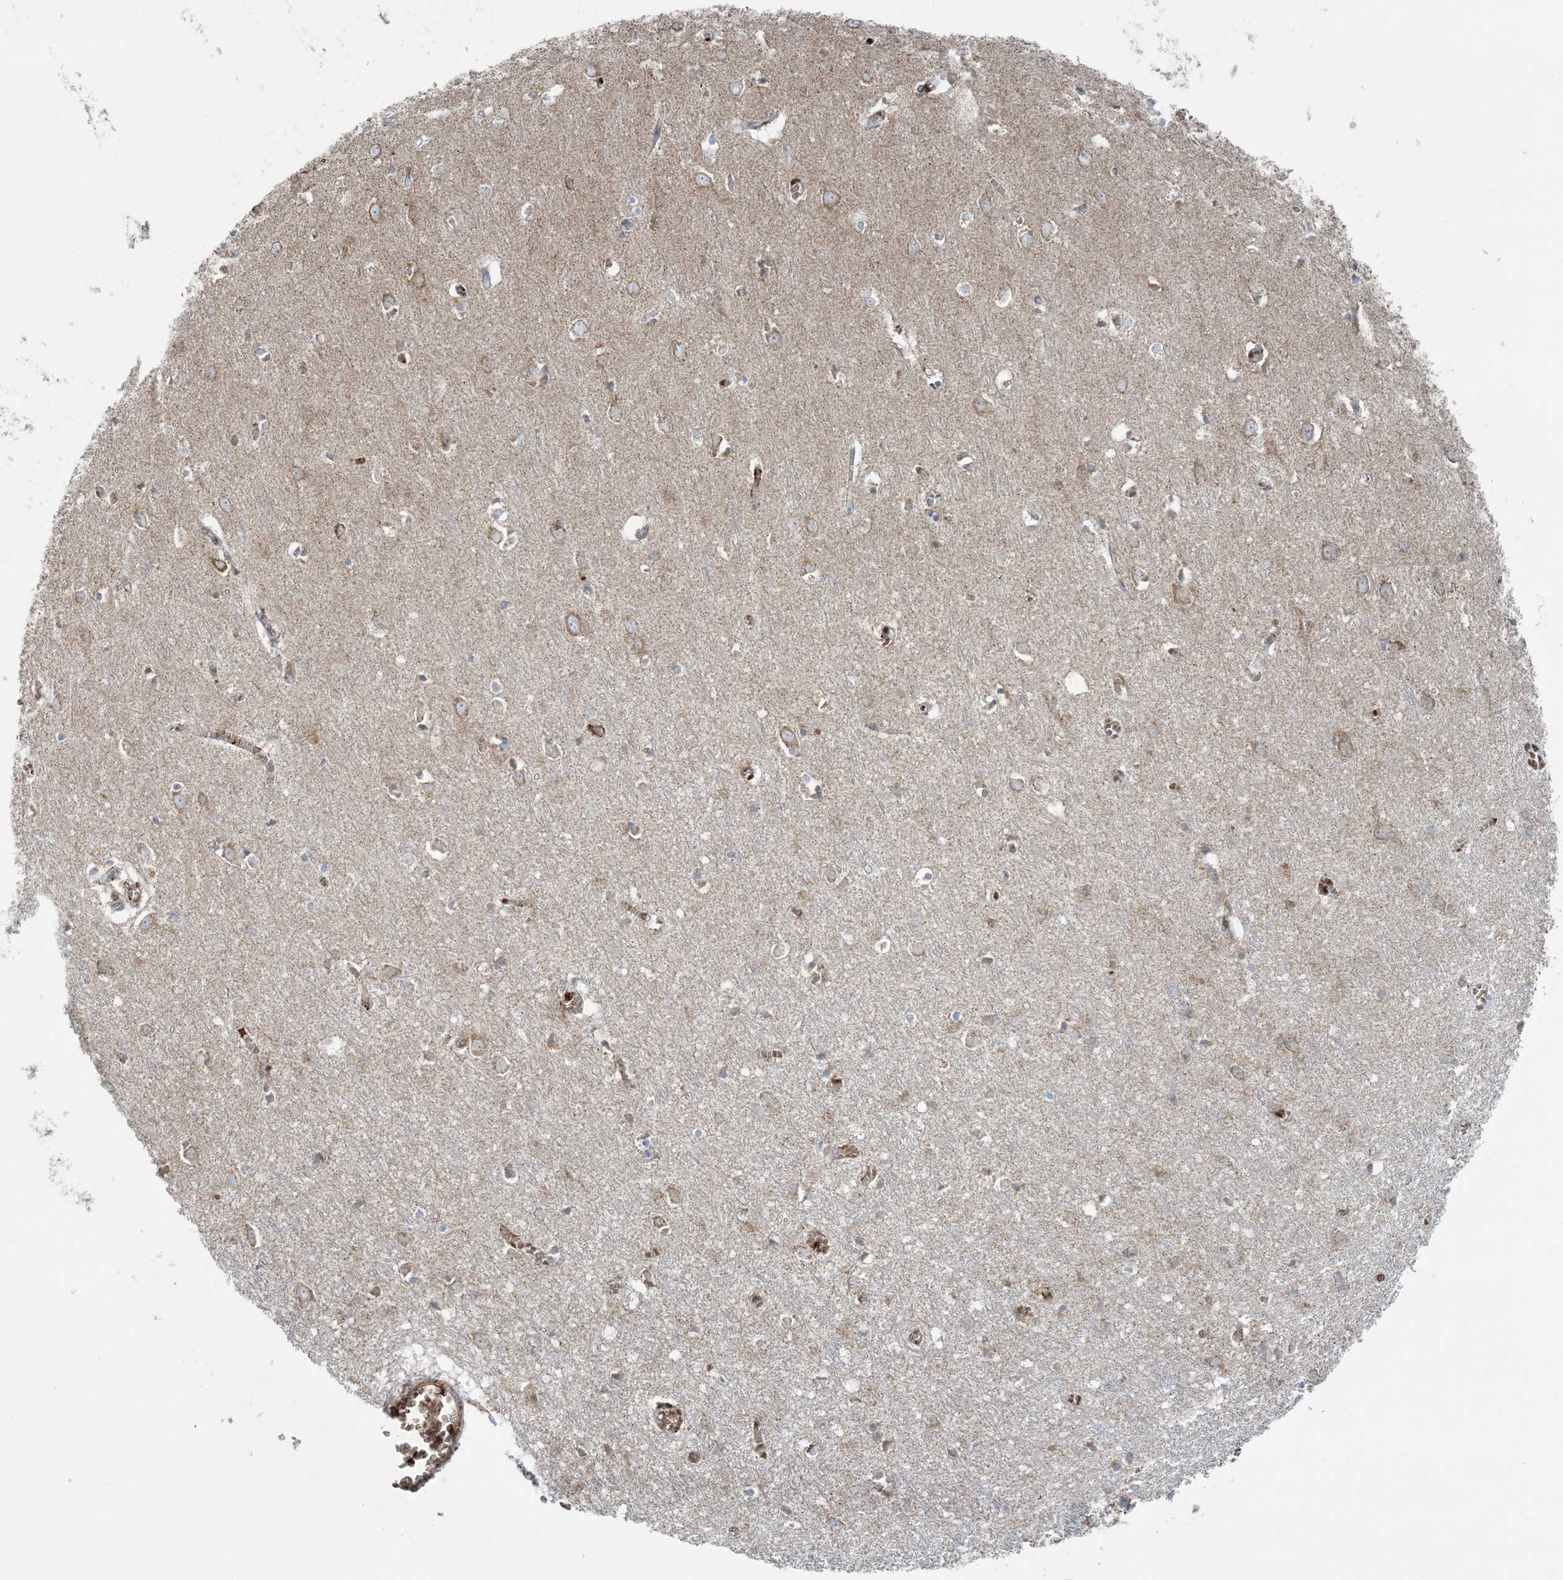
{"staining": {"intensity": "weak", "quantity": "25%-75%", "location": "cytoplasmic/membranous"}, "tissue": "cerebral cortex", "cell_type": "Endothelial cells", "image_type": "normal", "snomed": [{"axis": "morphology", "description": "Normal tissue, NOS"}, {"axis": "topography", "description": "Cerebral cortex"}], "caption": "Endothelial cells display low levels of weak cytoplasmic/membranous positivity in approximately 25%-75% of cells in normal cerebral cortex.", "gene": "PIK3R4", "patient": {"sex": "female", "age": 64}}